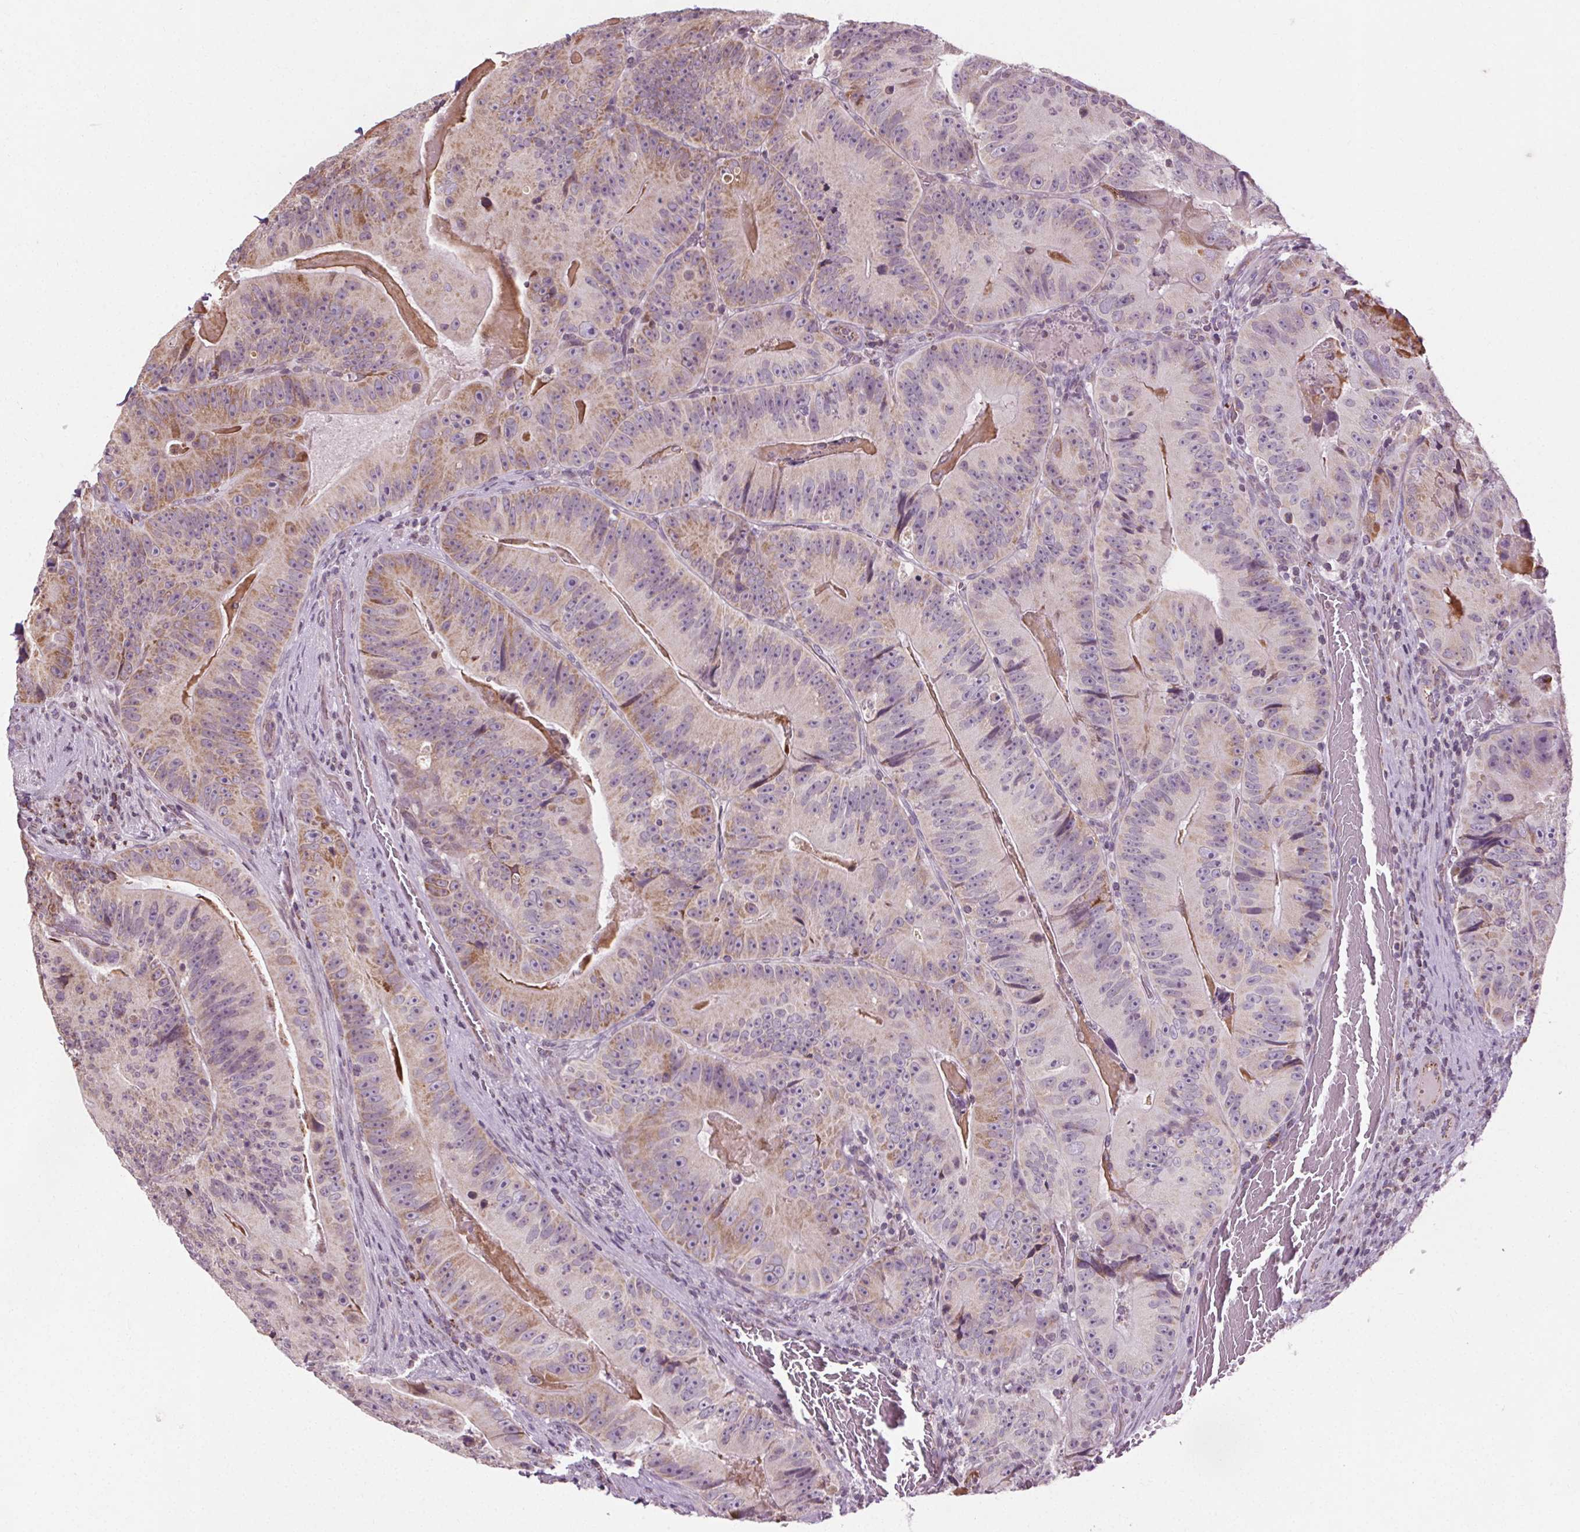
{"staining": {"intensity": "moderate", "quantity": "<25%", "location": "cytoplasmic/membranous"}, "tissue": "colorectal cancer", "cell_type": "Tumor cells", "image_type": "cancer", "snomed": [{"axis": "morphology", "description": "Adenocarcinoma, NOS"}, {"axis": "topography", "description": "Colon"}], "caption": "Protein expression analysis of human colorectal adenocarcinoma reveals moderate cytoplasmic/membranous expression in about <25% of tumor cells.", "gene": "LFNG", "patient": {"sex": "female", "age": 86}}